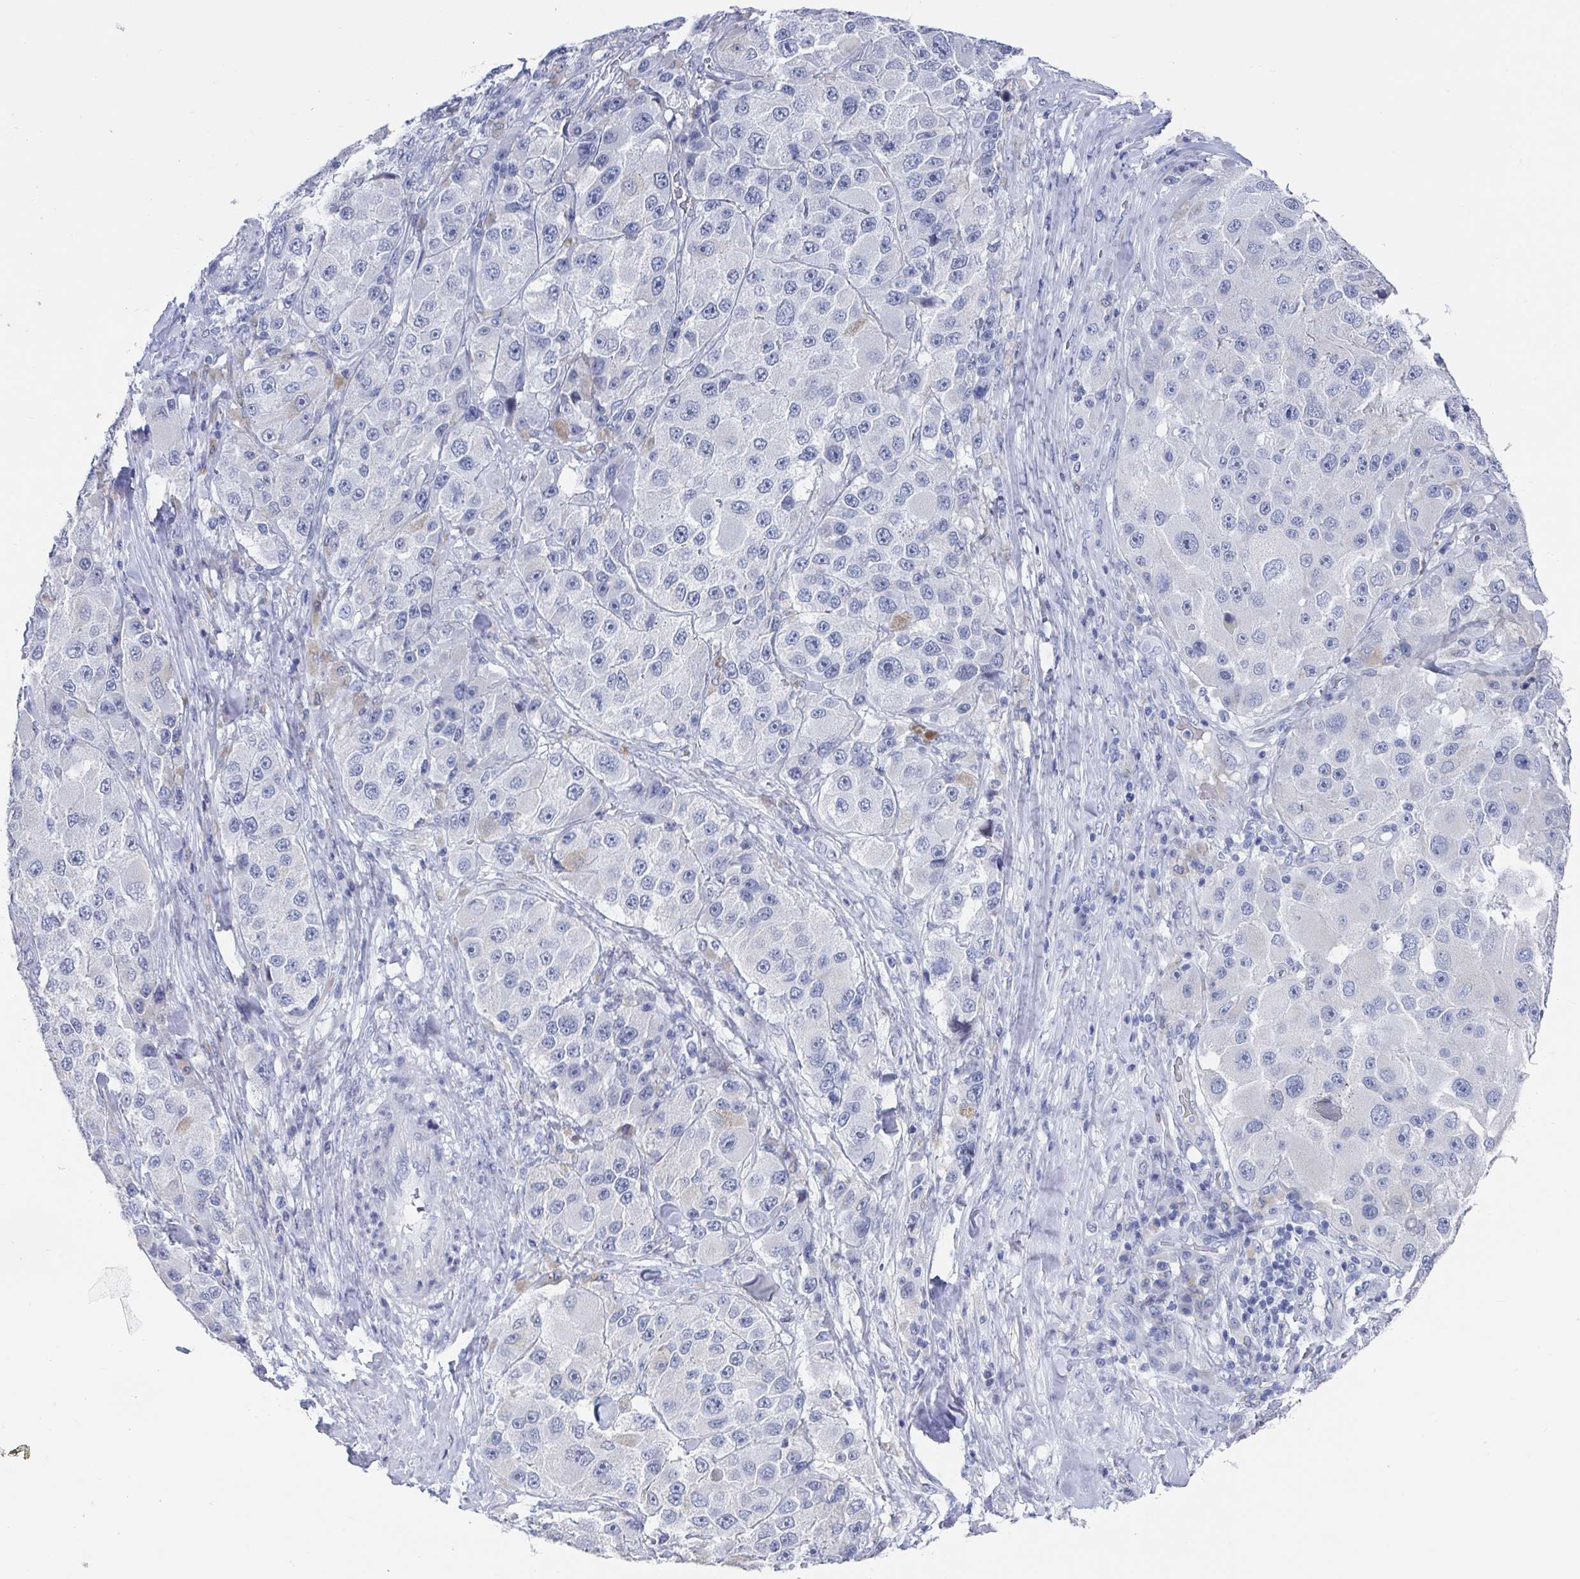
{"staining": {"intensity": "negative", "quantity": "none", "location": "none"}, "tissue": "melanoma", "cell_type": "Tumor cells", "image_type": "cancer", "snomed": [{"axis": "morphology", "description": "Malignant melanoma, Metastatic site"}, {"axis": "topography", "description": "Lymph node"}], "caption": "DAB (3,3'-diaminobenzidine) immunohistochemical staining of human malignant melanoma (metastatic site) reveals no significant staining in tumor cells.", "gene": "CAMKV", "patient": {"sex": "male", "age": 62}}